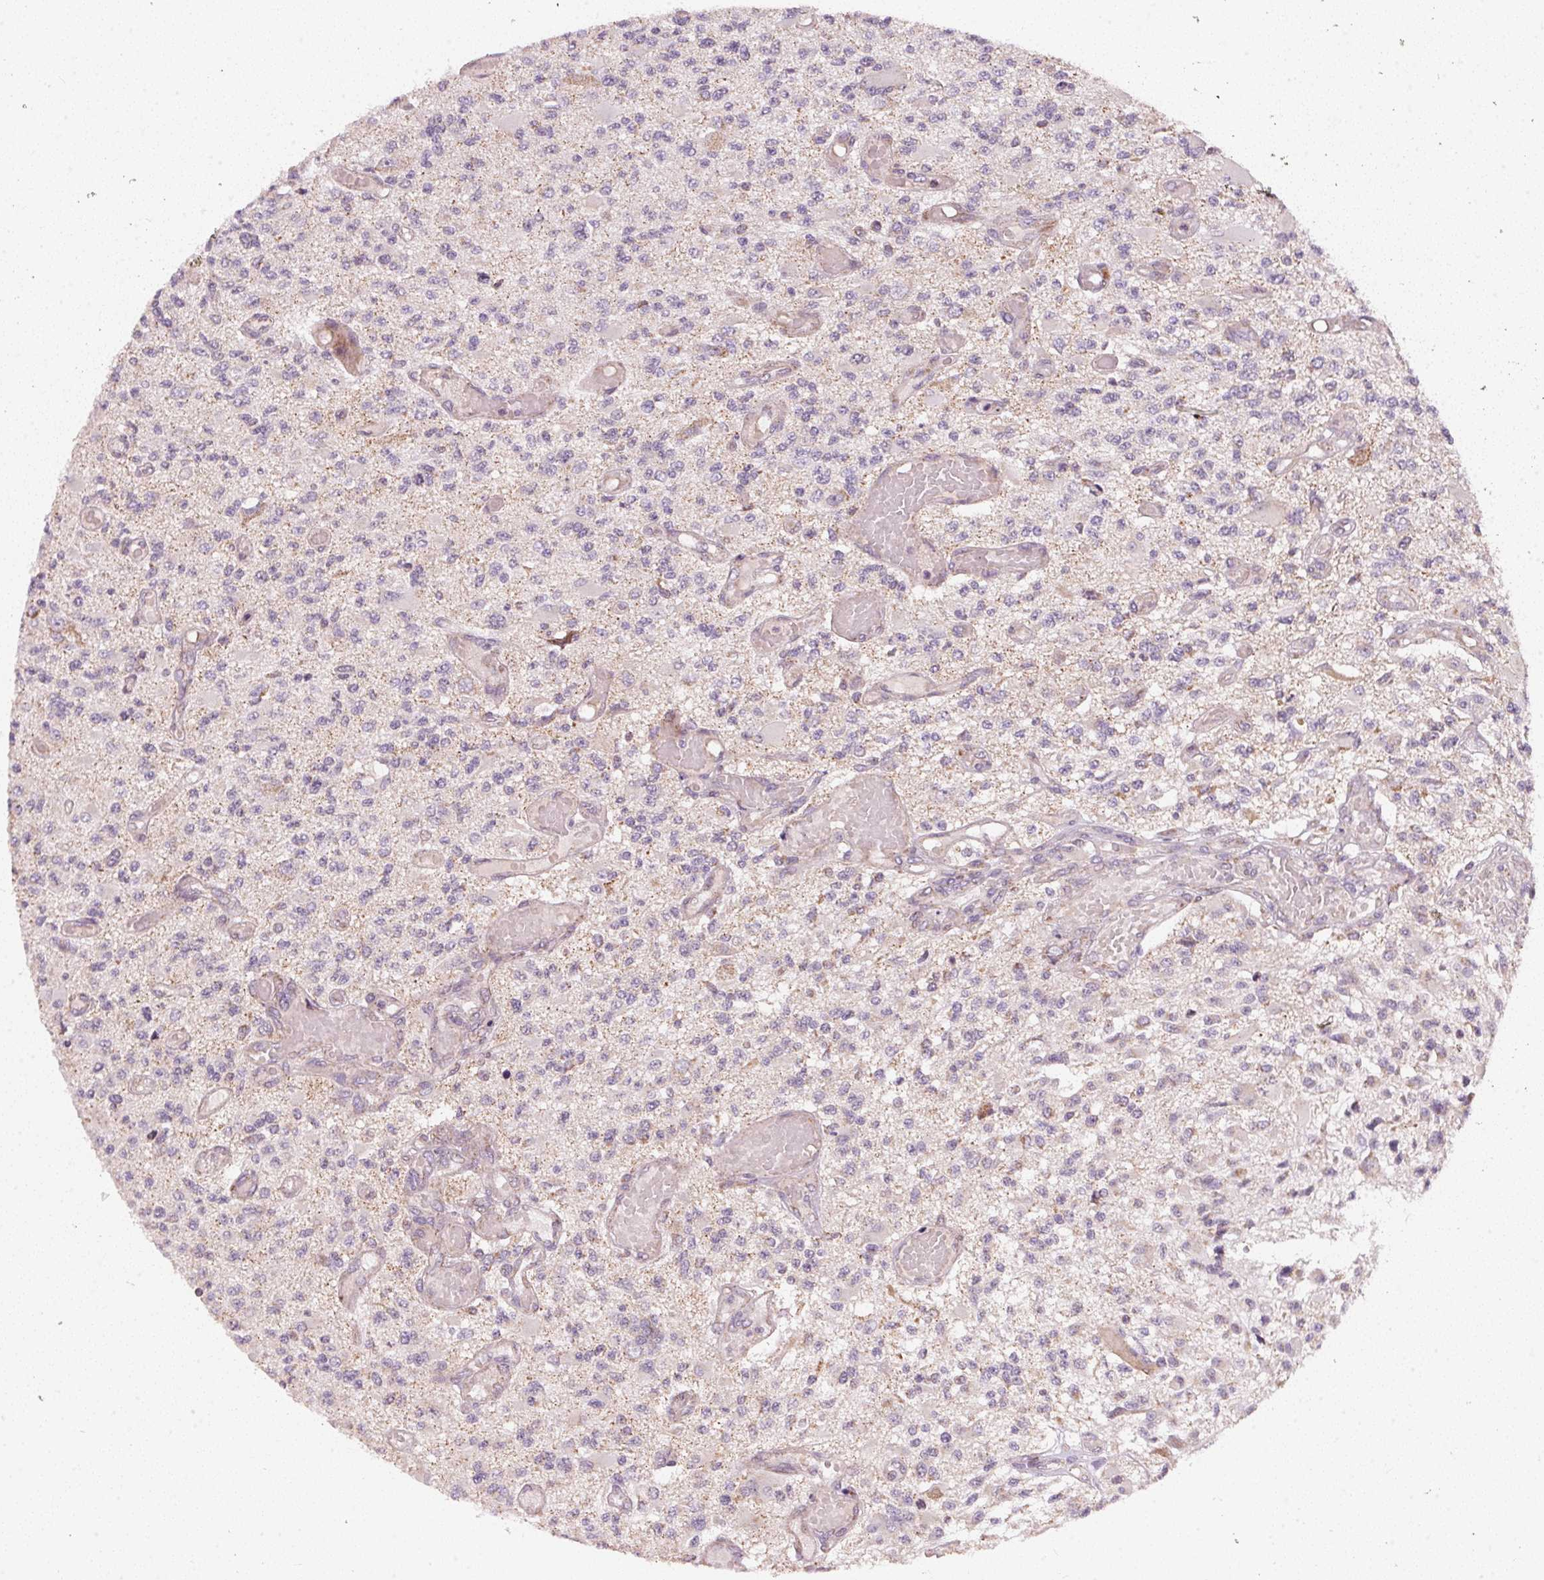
{"staining": {"intensity": "weak", "quantity": "<25%", "location": "cytoplasmic/membranous"}, "tissue": "glioma", "cell_type": "Tumor cells", "image_type": "cancer", "snomed": [{"axis": "morphology", "description": "Glioma, malignant, High grade"}, {"axis": "topography", "description": "Brain"}], "caption": "There is no significant expression in tumor cells of malignant glioma (high-grade). (Immunohistochemistry, brightfield microscopy, high magnification).", "gene": "COQ7", "patient": {"sex": "female", "age": 63}}